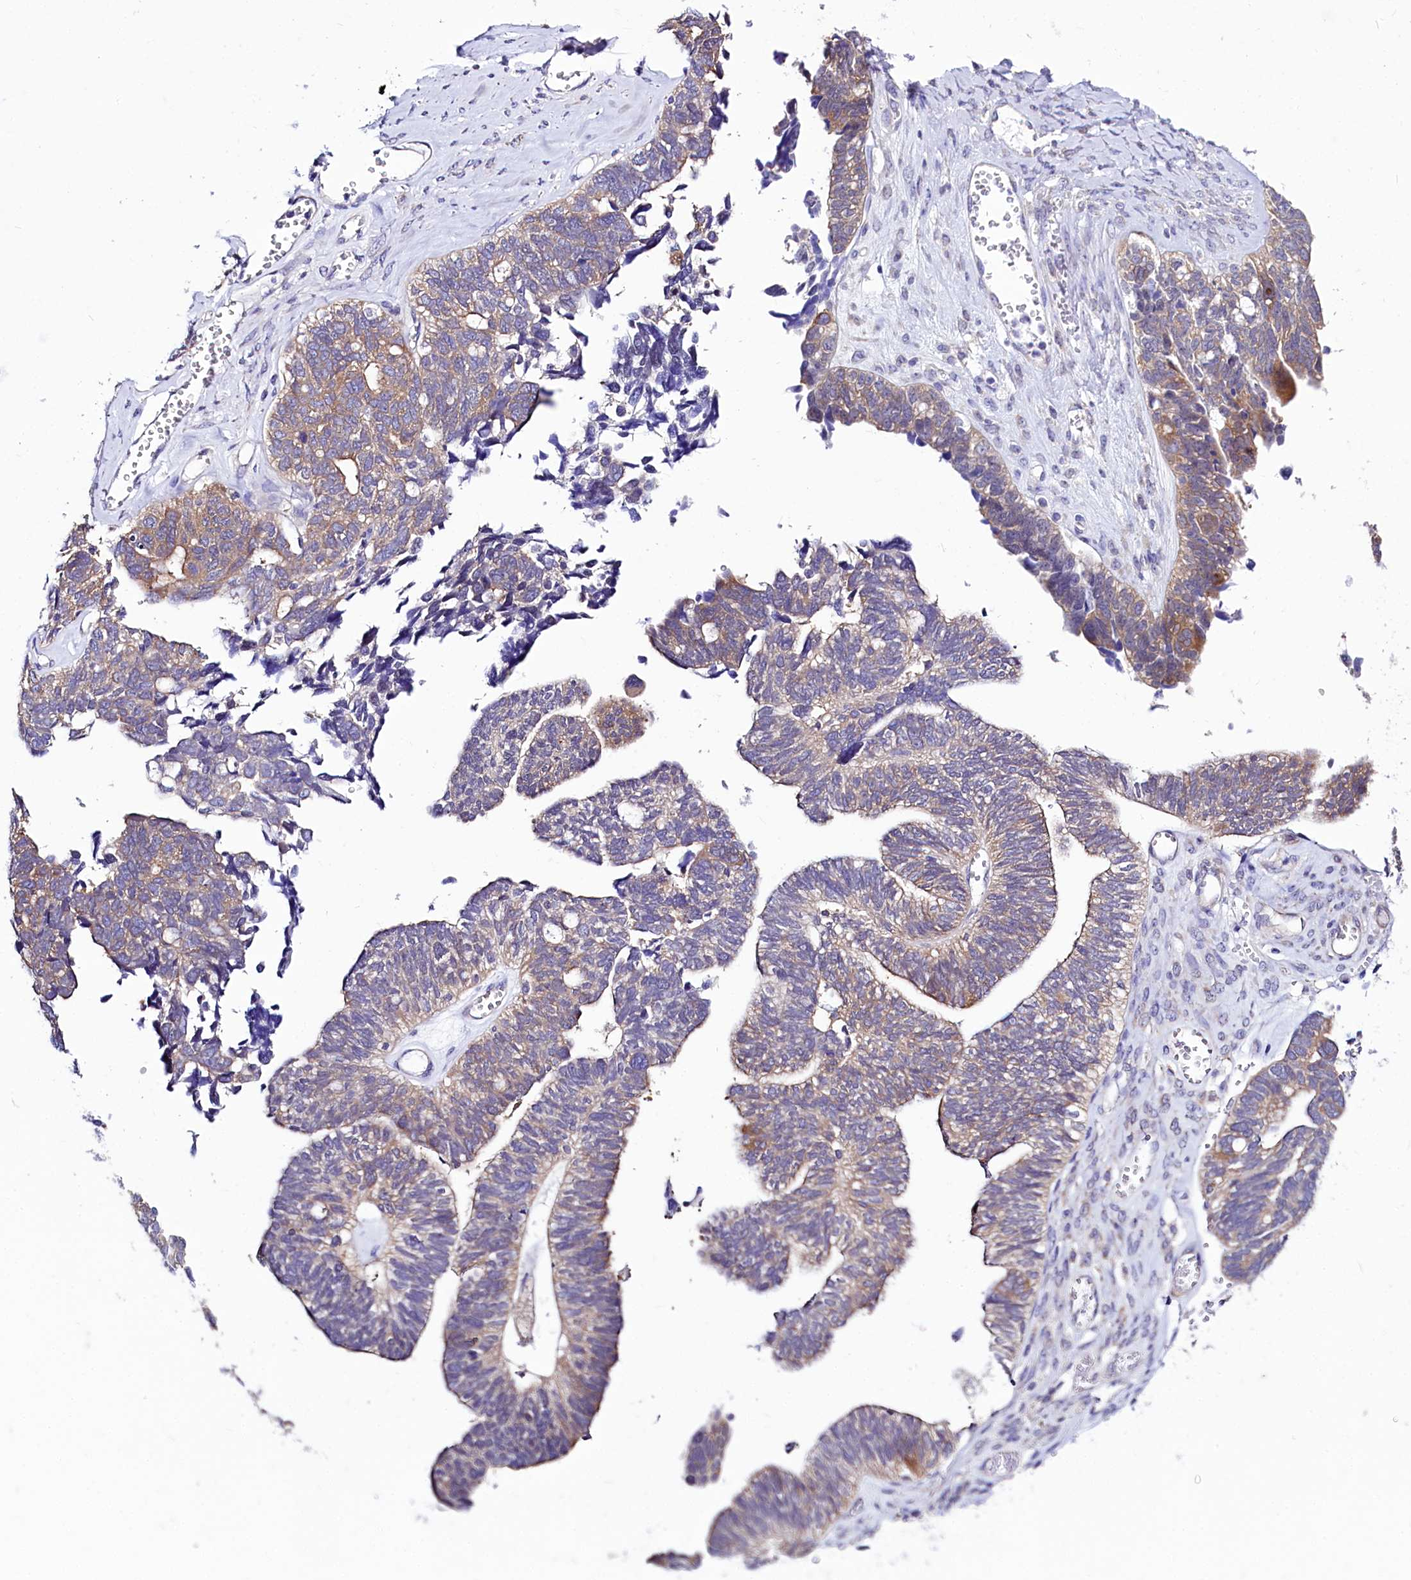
{"staining": {"intensity": "weak", "quantity": "25%-75%", "location": "cytoplasmic/membranous"}, "tissue": "ovarian cancer", "cell_type": "Tumor cells", "image_type": "cancer", "snomed": [{"axis": "morphology", "description": "Cystadenocarcinoma, serous, NOS"}, {"axis": "topography", "description": "Ovary"}], "caption": "Immunohistochemistry (IHC) of ovarian serous cystadenocarcinoma demonstrates low levels of weak cytoplasmic/membranous positivity in approximately 25%-75% of tumor cells.", "gene": "ABHD5", "patient": {"sex": "female", "age": 79}}